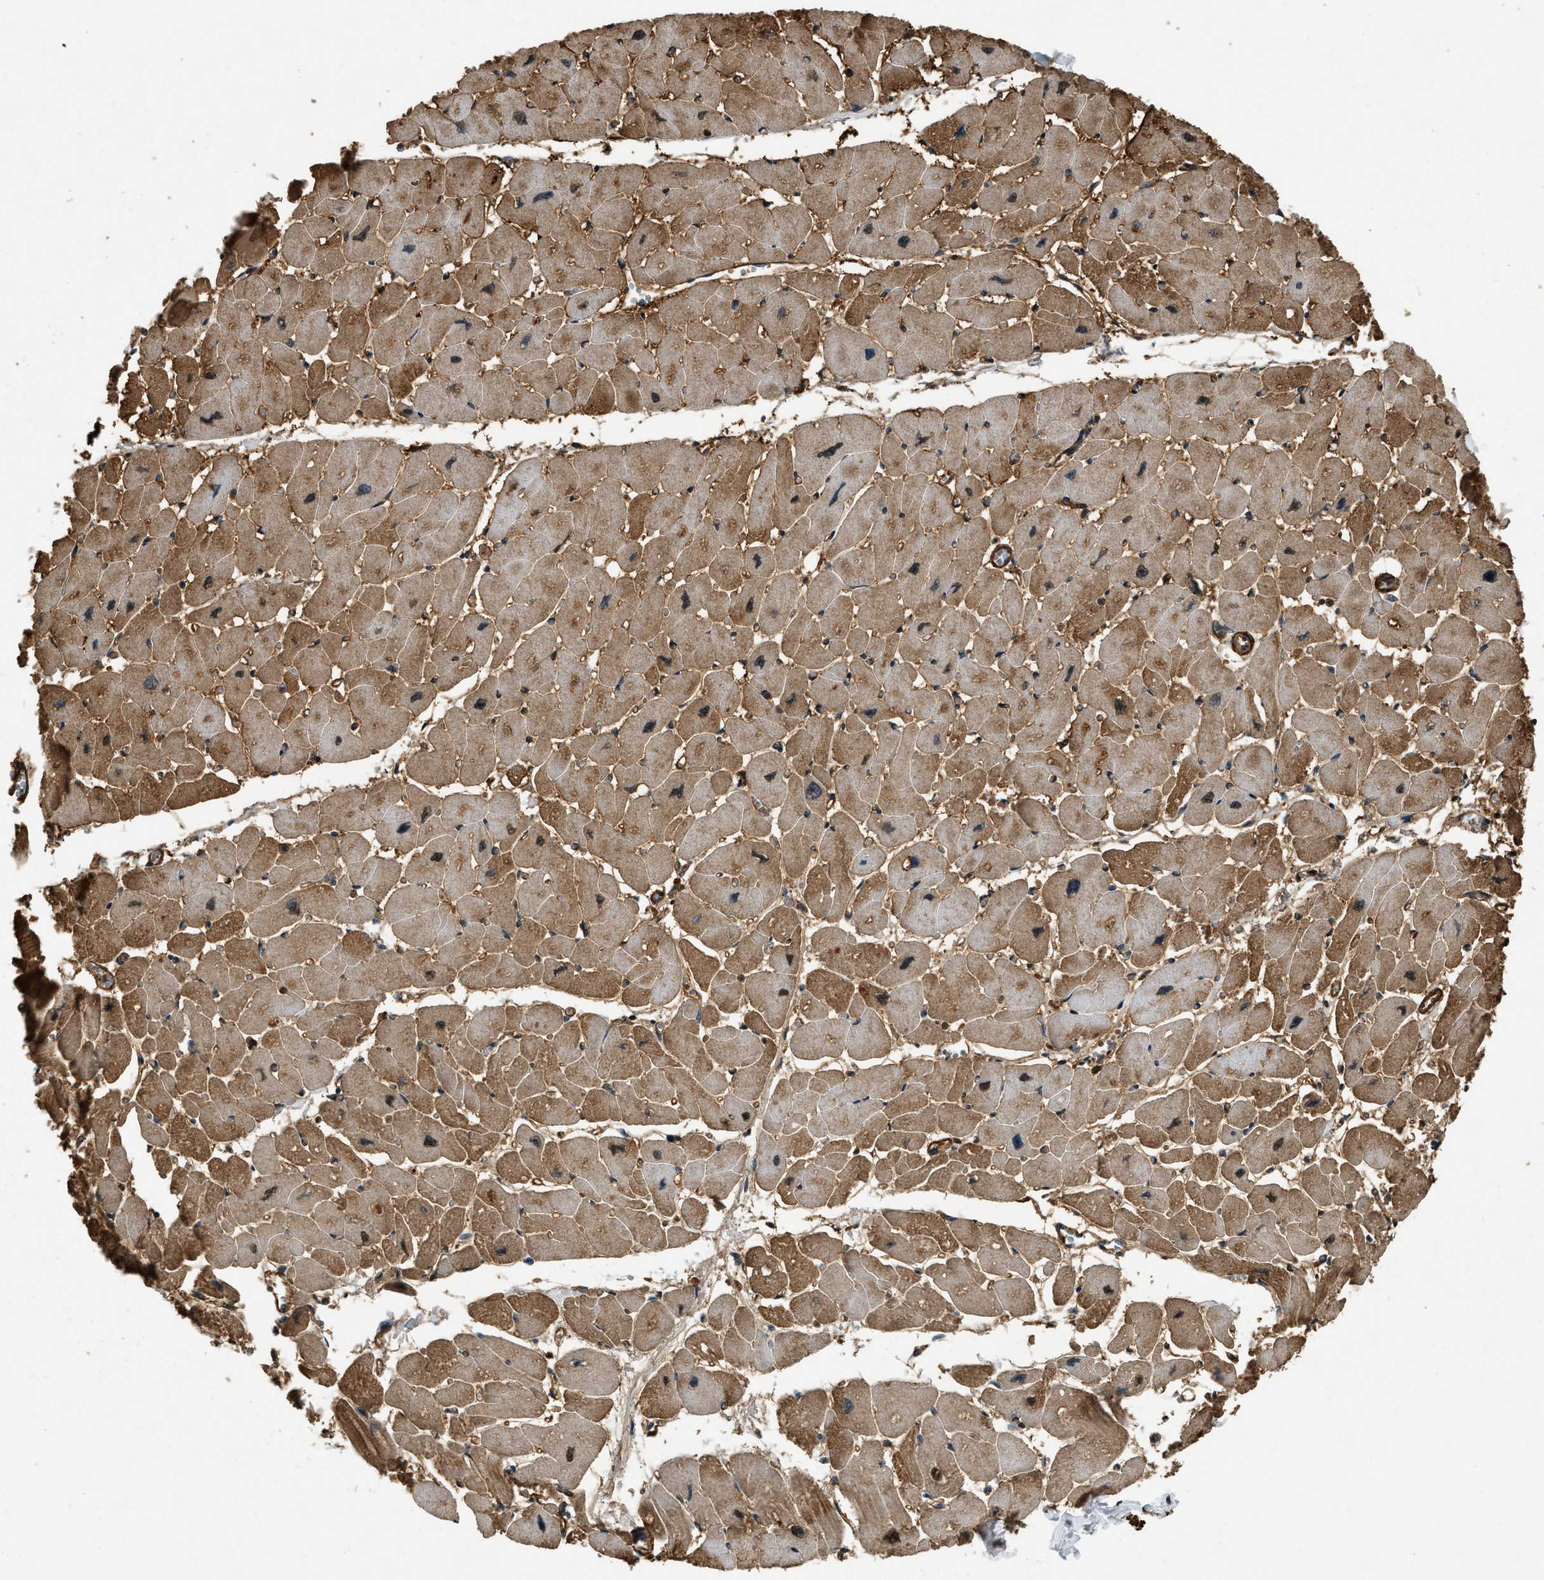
{"staining": {"intensity": "strong", "quantity": ">75%", "location": "cytoplasmic/membranous"}, "tissue": "heart muscle", "cell_type": "Cardiomyocytes", "image_type": "normal", "snomed": [{"axis": "morphology", "description": "Normal tissue, NOS"}, {"axis": "topography", "description": "Heart"}], "caption": "Human heart muscle stained with a brown dye shows strong cytoplasmic/membranous positive expression in approximately >75% of cardiomyocytes.", "gene": "YARS1", "patient": {"sex": "female", "age": 54}}